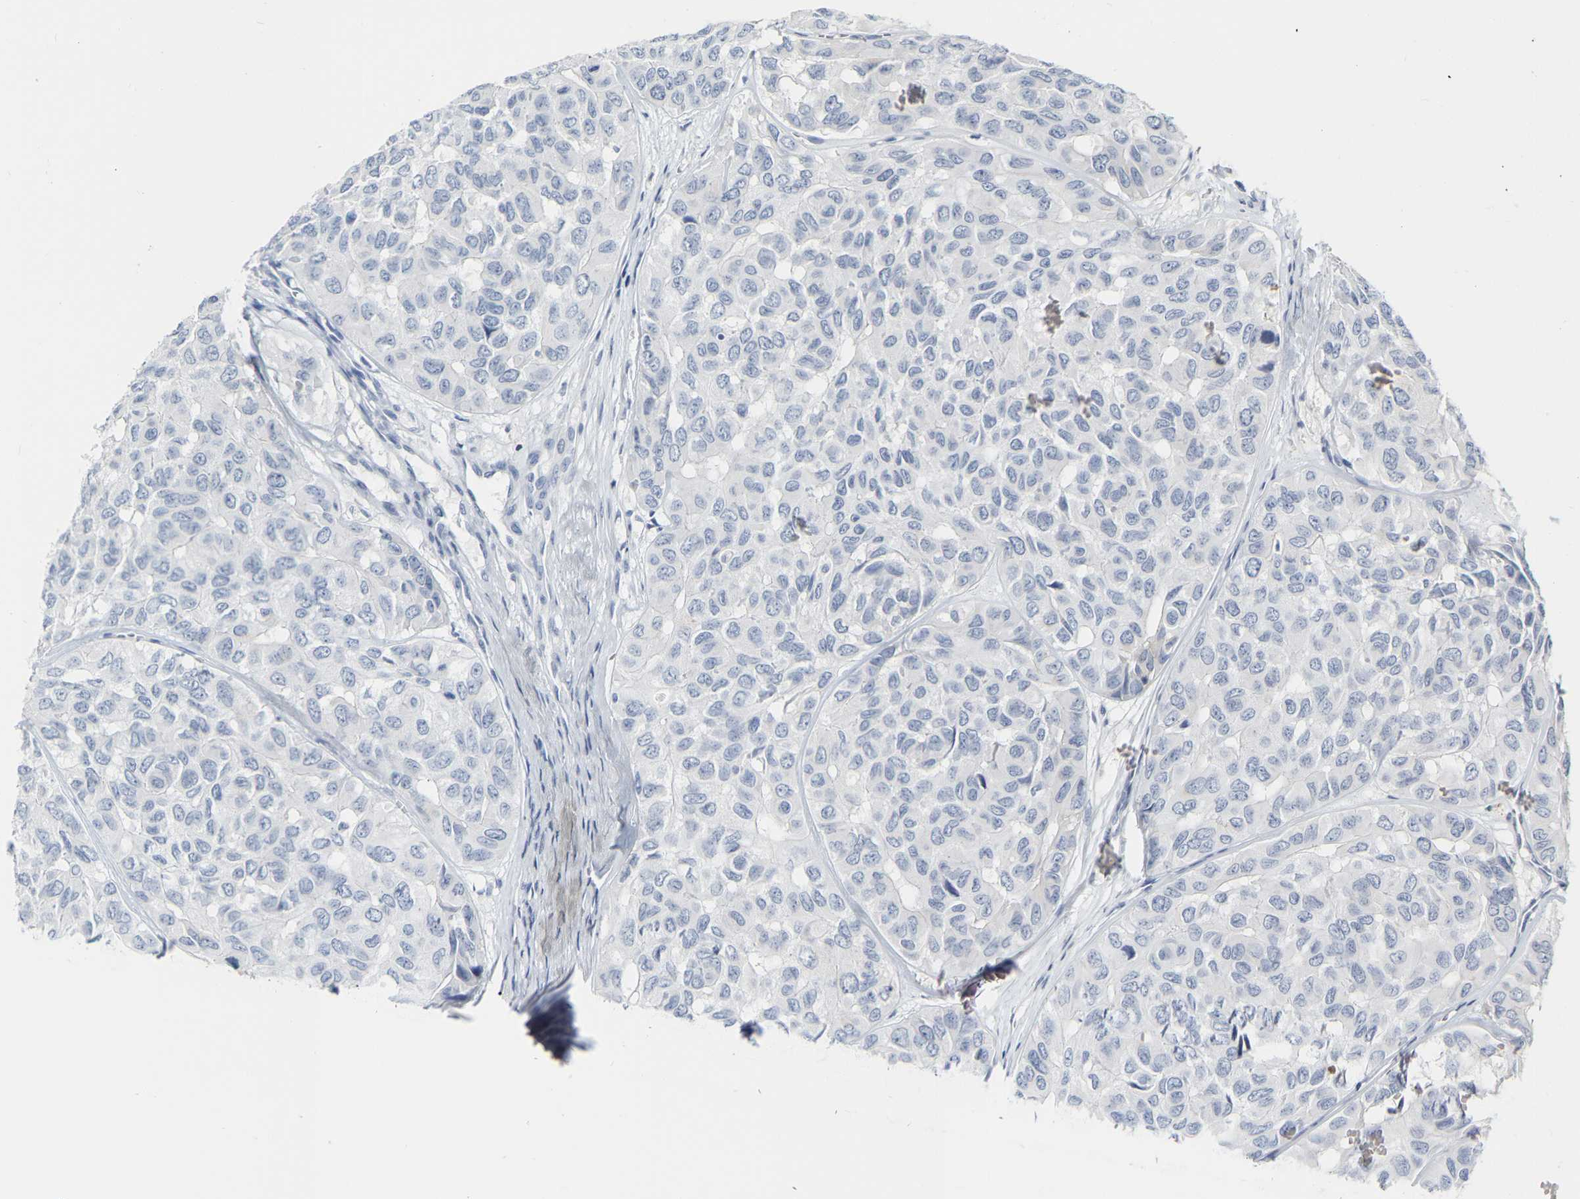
{"staining": {"intensity": "negative", "quantity": "none", "location": "none"}, "tissue": "head and neck cancer", "cell_type": "Tumor cells", "image_type": "cancer", "snomed": [{"axis": "morphology", "description": "Adenocarcinoma, NOS"}, {"axis": "topography", "description": "Salivary gland, NOS"}, {"axis": "topography", "description": "Head-Neck"}], "caption": "DAB (3,3'-diaminobenzidine) immunohistochemical staining of human head and neck cancer shows no significant expression in tumor cells.", "gene": "GNAS", "patient": {"sex": "female", "age": 76}}